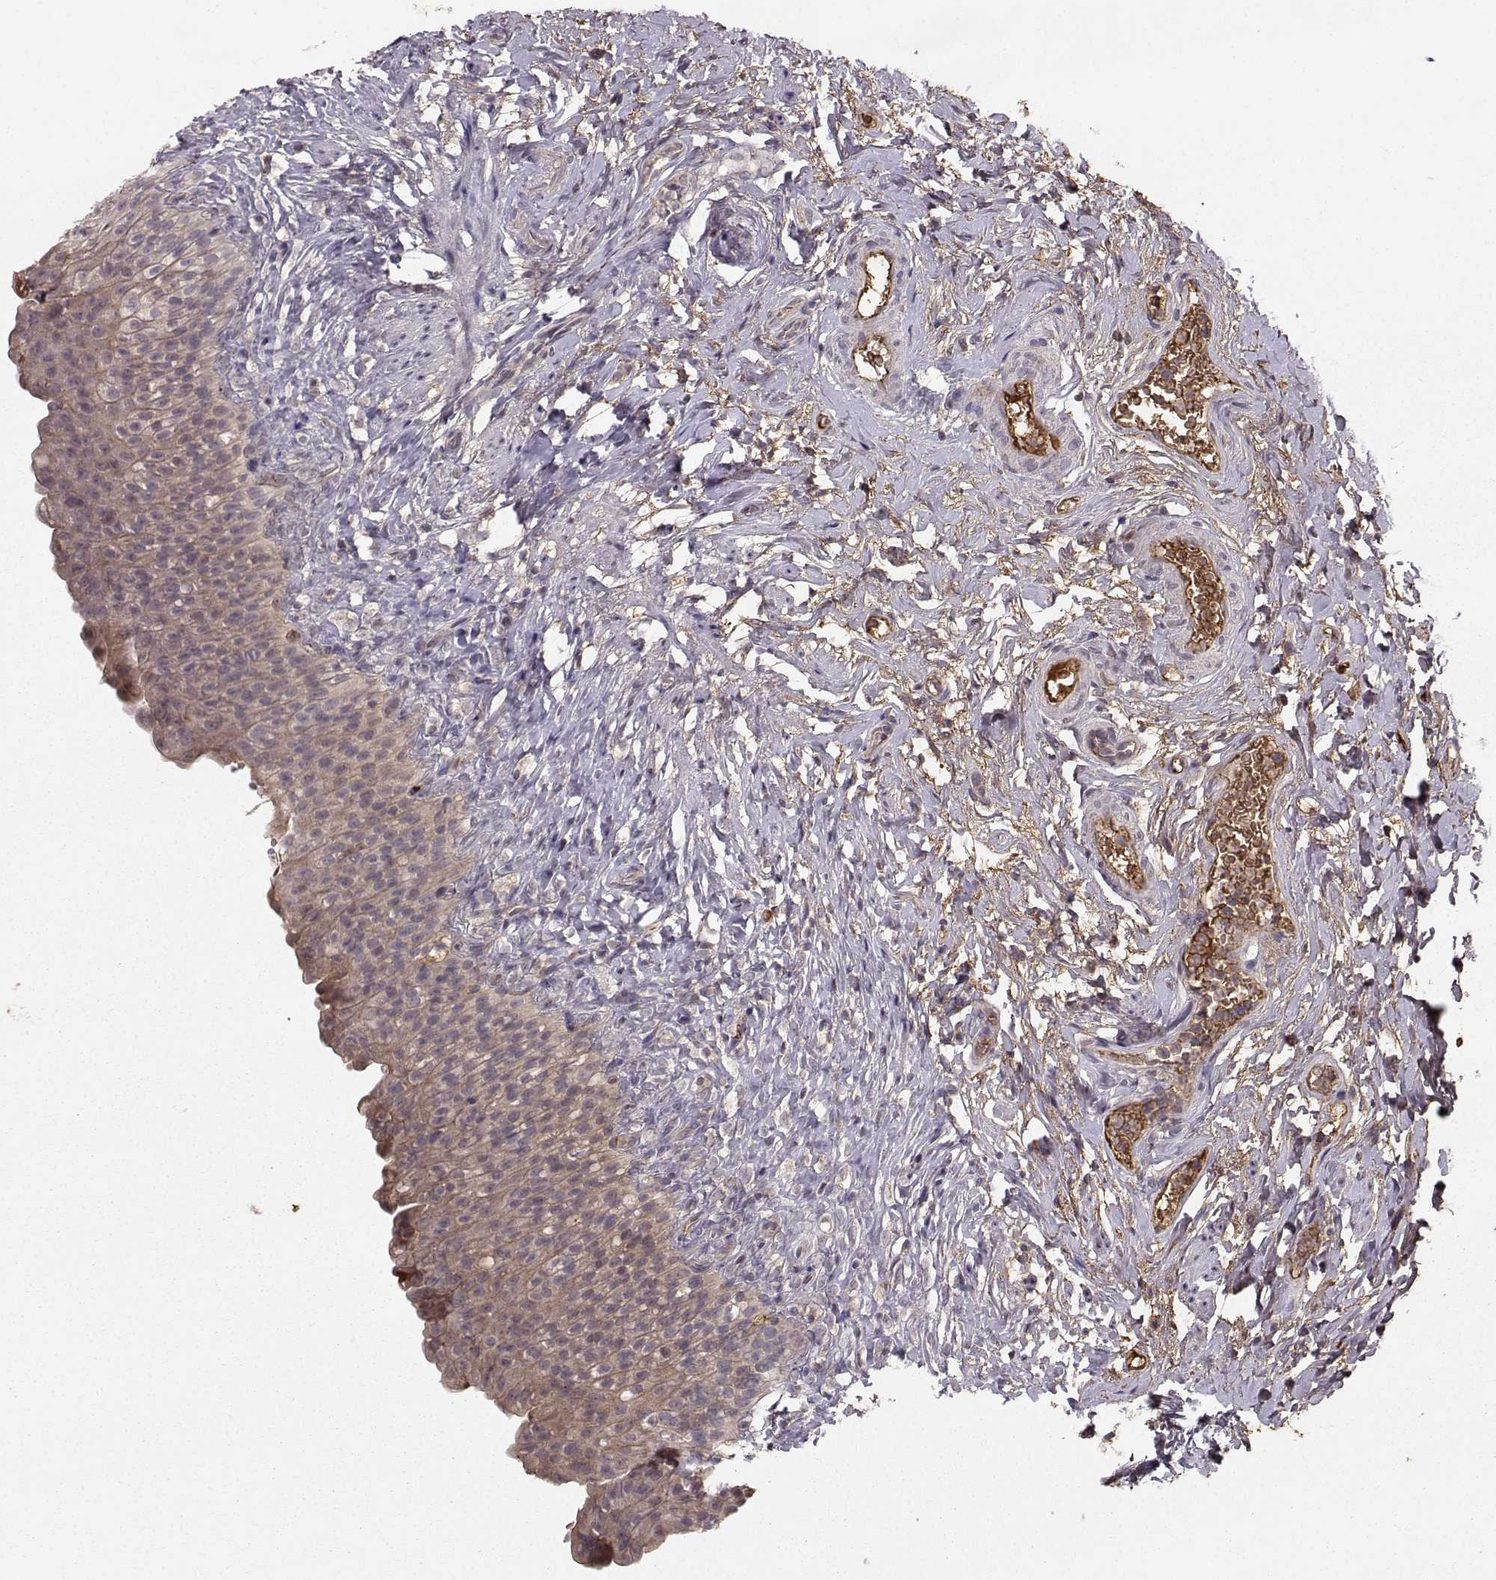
{"staining": {"intensity": "moderate", "quantity": "25%-75%", "location": "cytoplasmic/membranous"}, "tissue": "urinary bladder", "cell_type": "Urothelial cells", "image_type": "normal", "snomed": [{"axis": "morphology", "description": "Normal tissue, NOS"}, {"axis": "topography", "description": "Urinary bladder"}], "caption": "Brown immunohistochemical staining in benign human urinary bladder shows moderate cytoplasmic/membranous staining in approximately 25%-75% of urothelial cells. The staining was performed using DAB (3,3'-diaminobenzidine), with brown indicating positive protein expression. Nuclei are stained blue with hematoxylin.", "gene": "WNT6", "patient": {"sex": "male", "age": 76}}